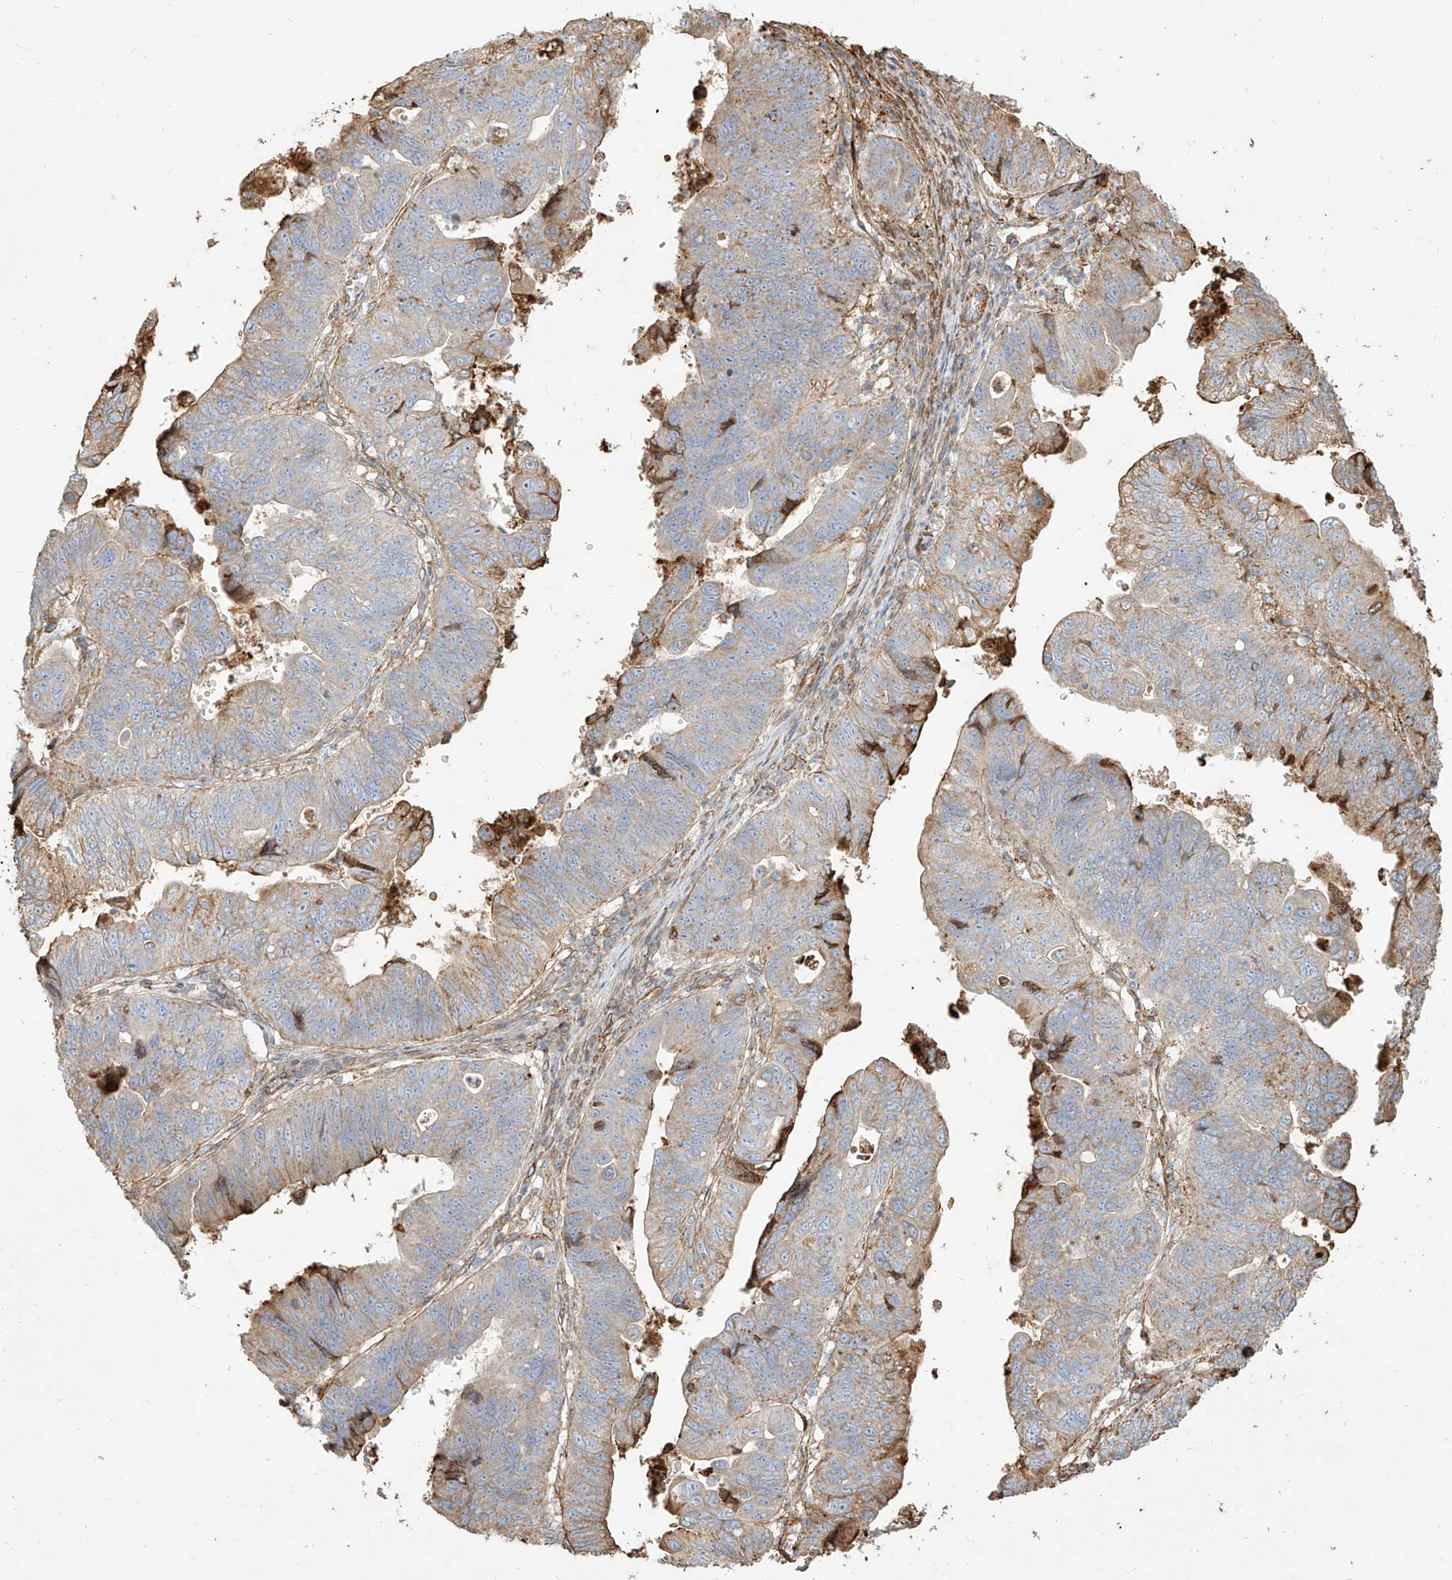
{"staining": {"intensity": "moderate", "quantity": "<25%", "location": "cytoplasmic/membranous"}, "tissue": "stomach cancer", "cell_type": "Tumor cells", "image_type": "cancer", "snomed": [{"axis": "morphology", "description": "Adenocarcinoma, NOS"}, {"axis": "topography", "description": "Stomach"}], "caption": "IHC of stomach cancer (adenocarcinoma) displays low levels of moderate cytoplasmic/membranous staining in approximately <25% of tumor cells.", "gene": "MTX2", "patient": {"sex": "male", "age": 59}}